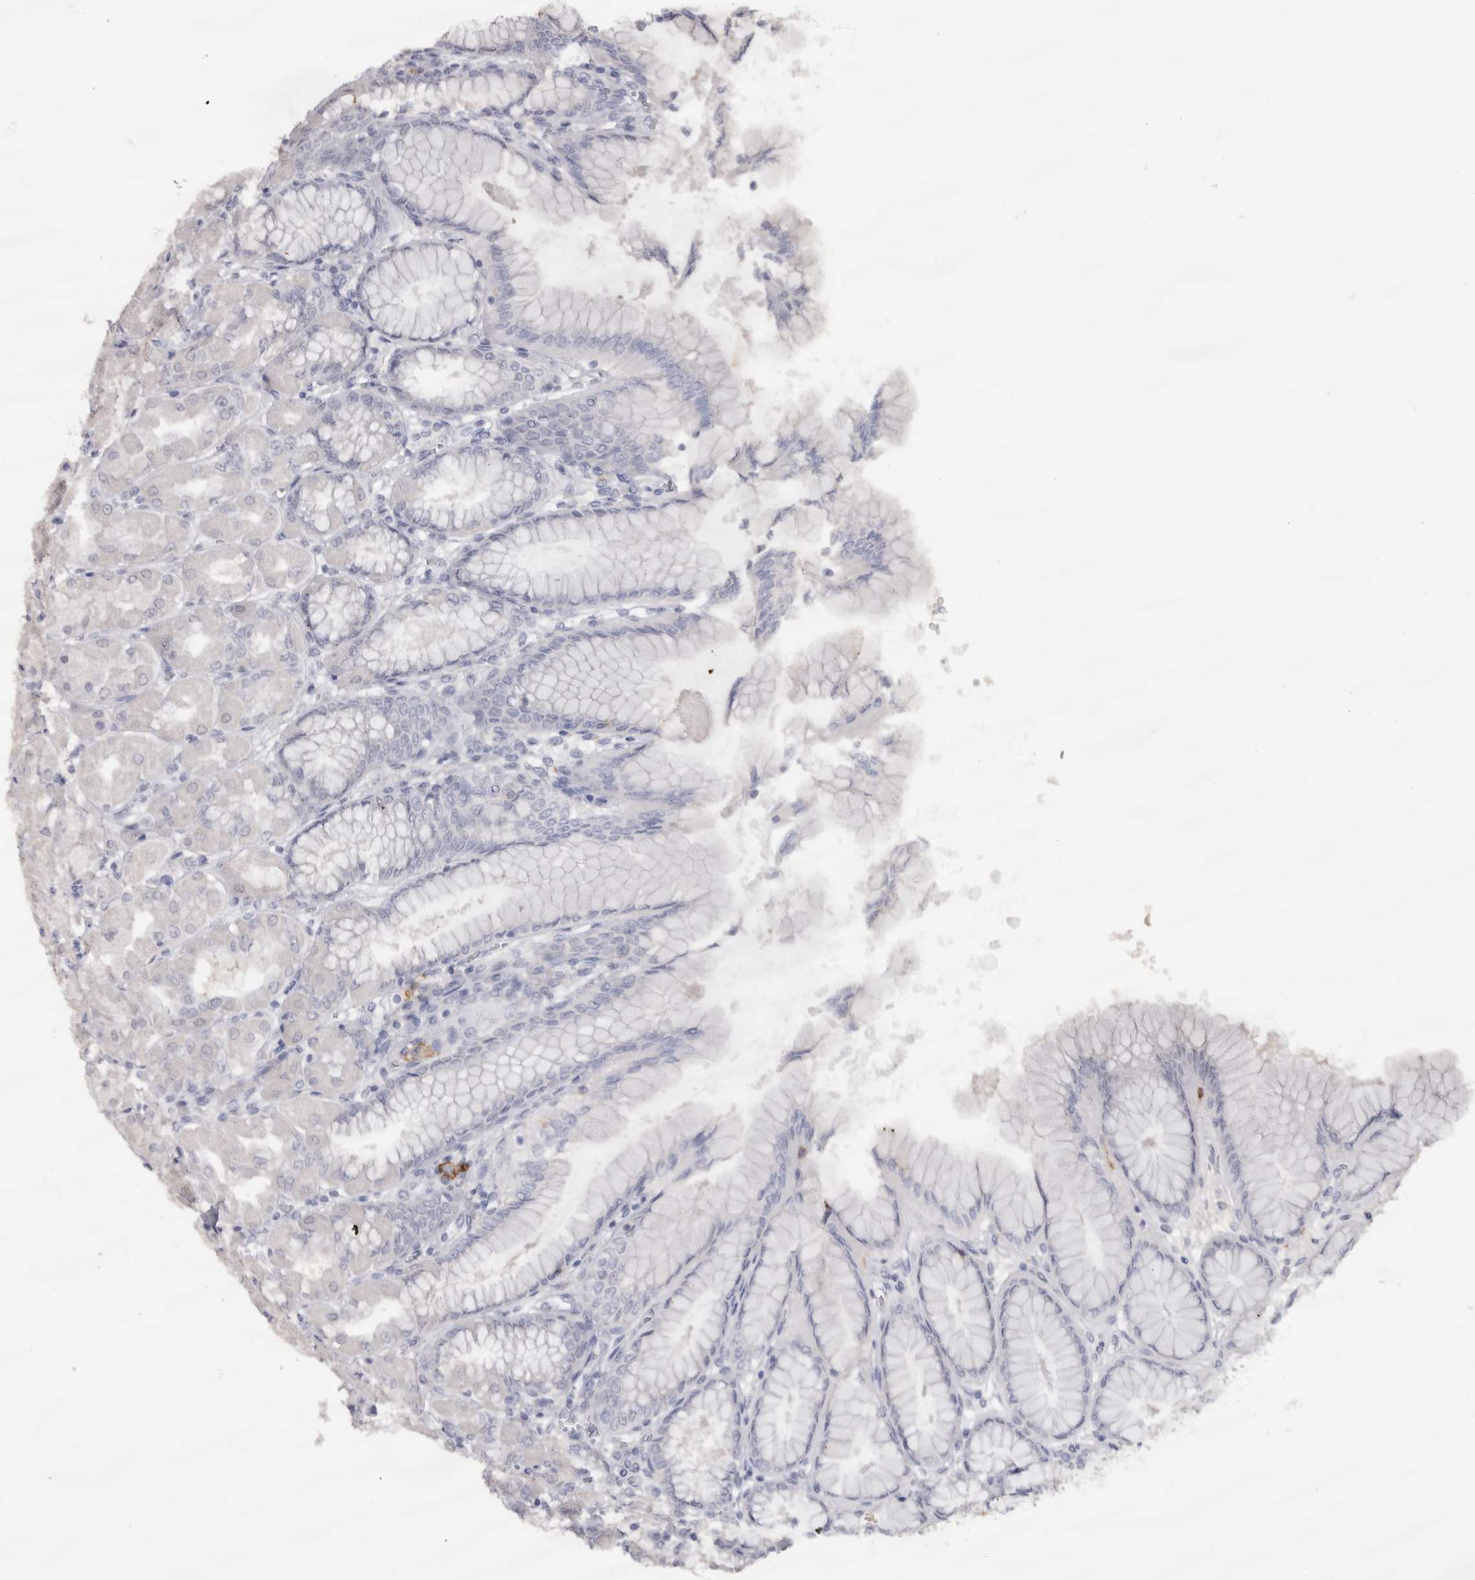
{"staining": {"intensity": "strong", "quantity": "<25%", "location": "cytoplasmic/membranous"}, "tissue": "stomach", "cell_type": "Glandular cells", "image_type": "normal", "snomed": [{"axis": "morphology", "description": "Normal tissue, NOS"}, {"axis": "topography", "description": "Stomach, upper"}], "caption": "The image displays immunohistochemical staining of benign stomach. There is strong cytoplasmic/membranous staining is present in approximately <25% of glandular cells.", "gene": "CDH17", "patient": {"sex": "female", "age": 56}}